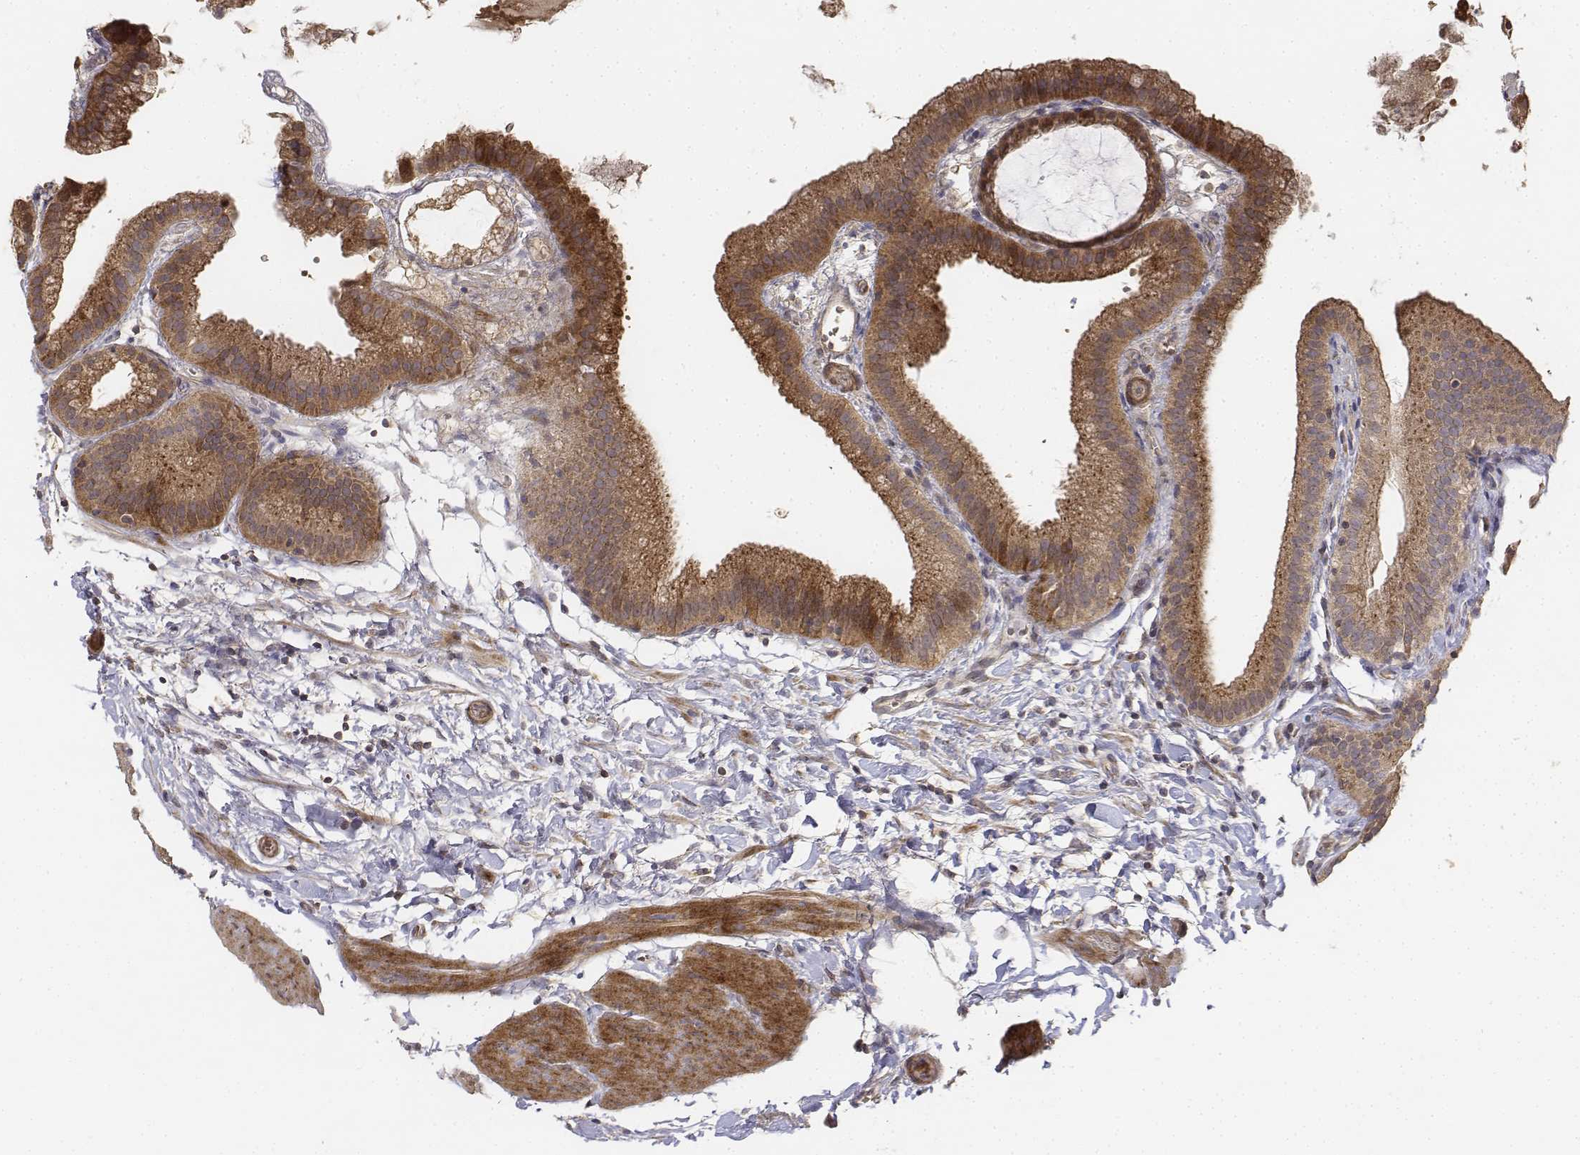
{"staining": {"intensity": "moderate", "quantity": ">75%", "location": "cytoplasmic/membranous"}, "tissue": "gallbladder", "cell_type": "Glandular cells", "image_type": "normal", "snomed": [{"axis": "morphology", "description": "Normal tissue, NOS"}, {"axis": "topography", "description": "Gallbladder"}], "caption": "An immunohistochemistry (IHC) image of unremarkable tissue is shown. Protein staining in brown shows moderate cytoplasmic/membranous positivity in gallbladder within glandular cells. The protein of interest is shown in brown color, while the nuclei are stained blue.", "gene": "FBXO21", "patient": {"sex": "female", "age": 63}}